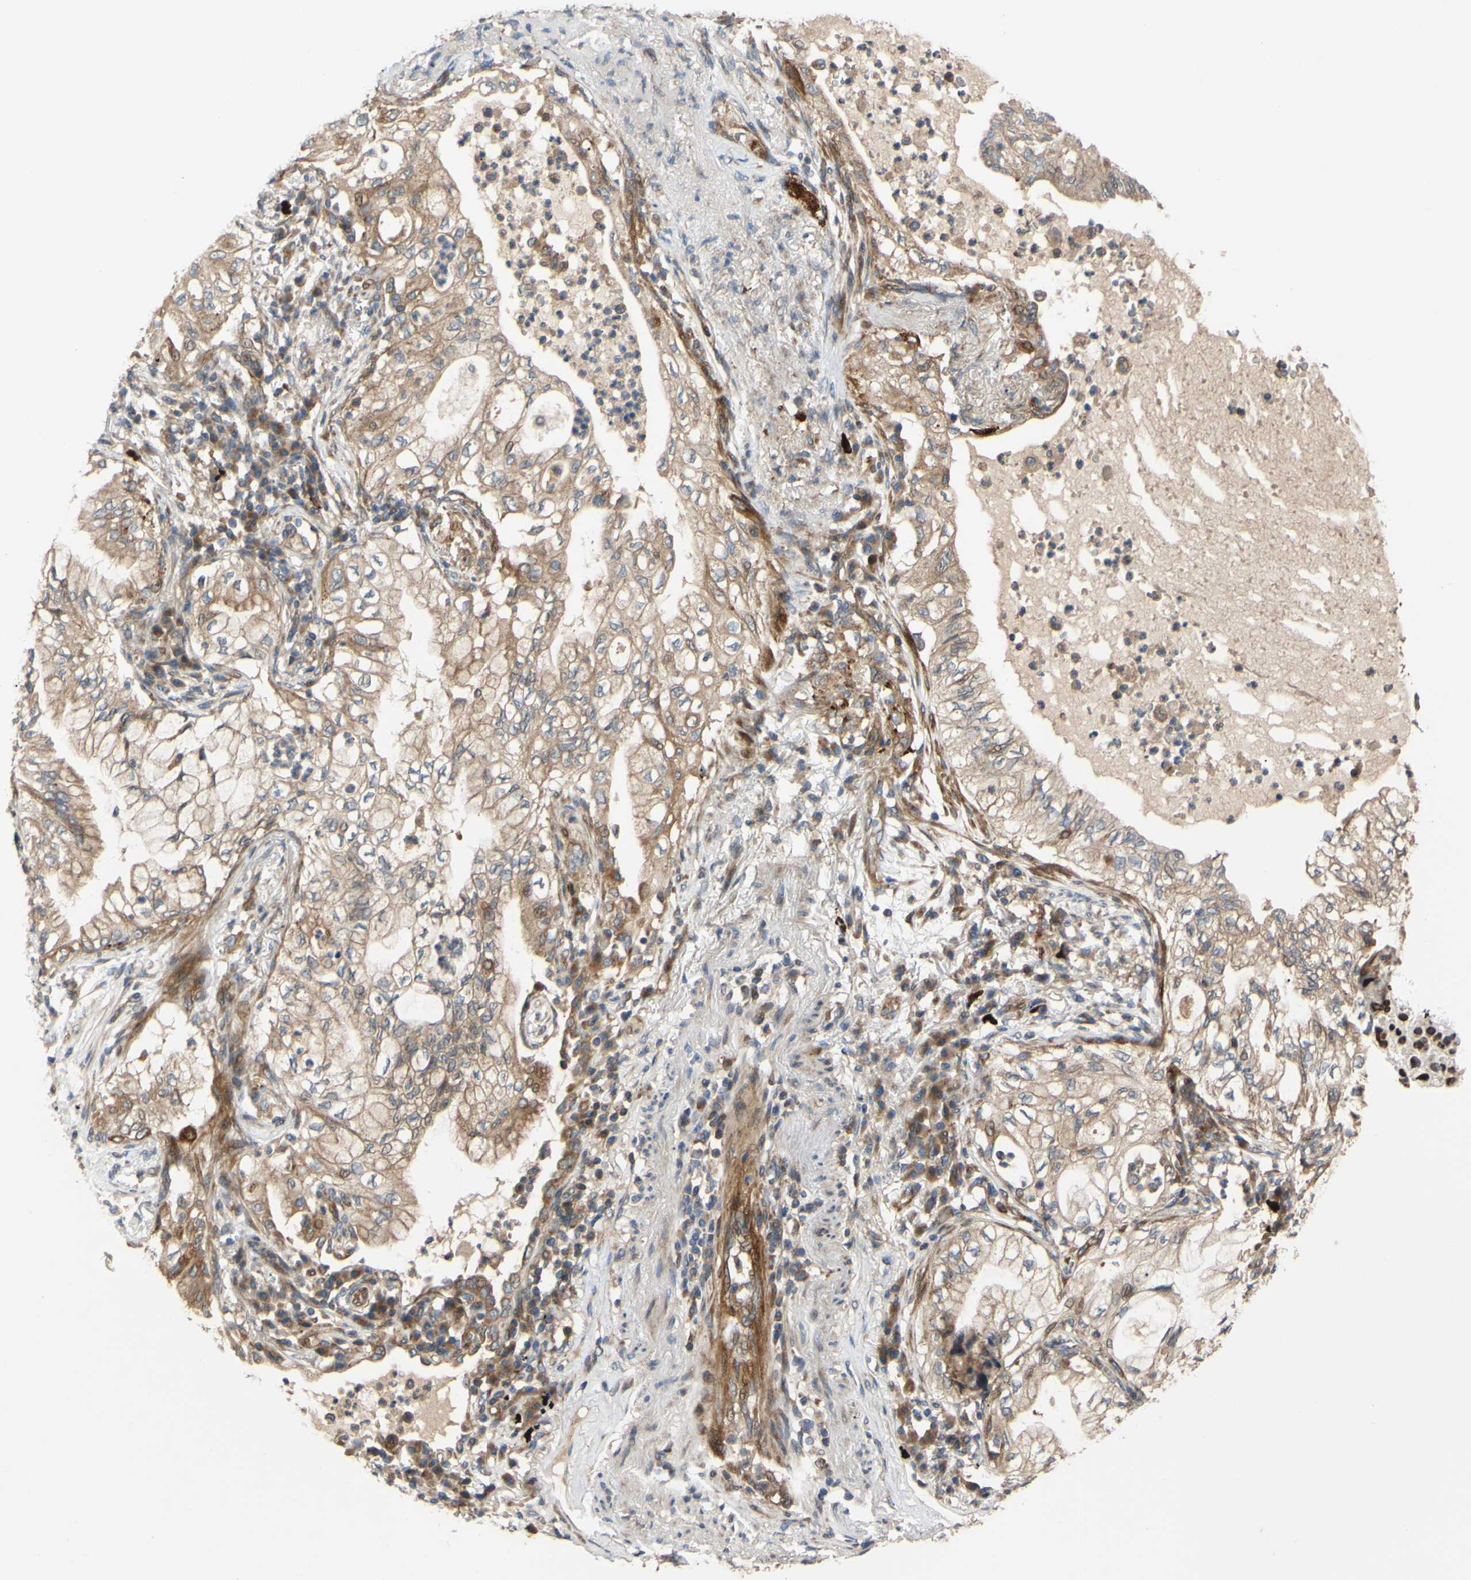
{"staining": {"intensity": "weak", "quantity": ">75%", "location": "cytoplasmic/membranous"}, "tissue": "lung cancer", "cell_type": "Tumor cells", "image_type": "cancer", "snomed": [{"axis": "morphology", "description": "Adenocarcinoma, NOS"}, {"axis": "topography", "description": "Lung"}], "caption": "Immunohistochemical staining of human lung cancer (adenocarcinoma) demonstrates weak cytoplasmic/membranous protein positivity in about >75% of tumor cells.", "gene": "SPTLC1", "patient": {"sex": "female", "age": 70}}